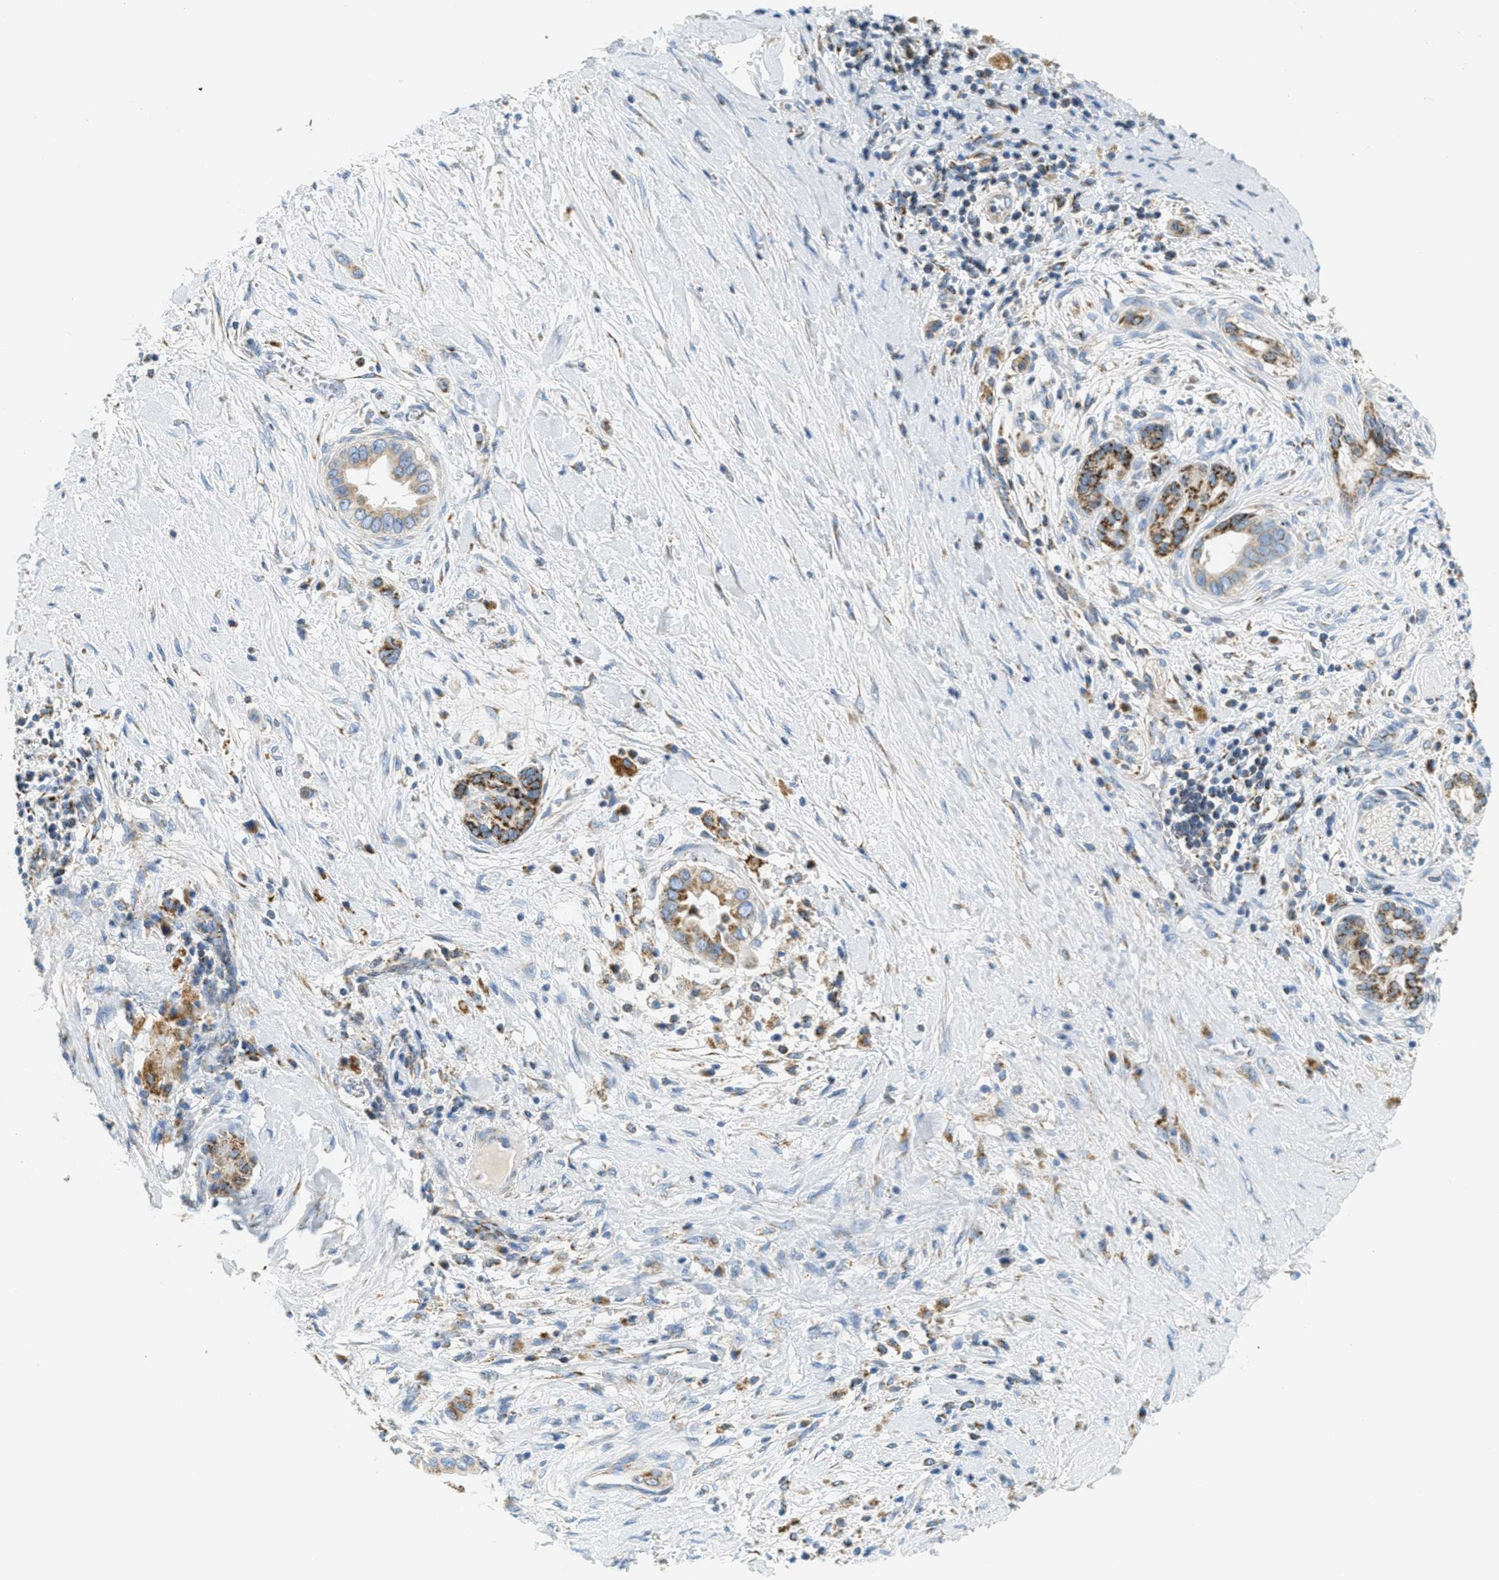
{"staining": {"intensity": "moderate", "quantity": ">75%", "location": "cytoplasmic/membranous"}, "tissue": "pancreatic cancer", "cell_type": "Tumor cells", "image_type": "cancer", "snomed": [{"axis": "morphology", "description": "Adenocarcinoma, NOS"}, {"axis": "topography", "description": "Pancreas"}], "caption": "Brown immunohistochemical staining in pancreatic cancer displays moderate cytoplasmic/membranous positivity in approximately >75% of tumor cells. (brown staining indicates protein expression, while blue staining denotes nuclei).", "gene": "HLCS", "patient": {"sex": "male", "age": 55}}